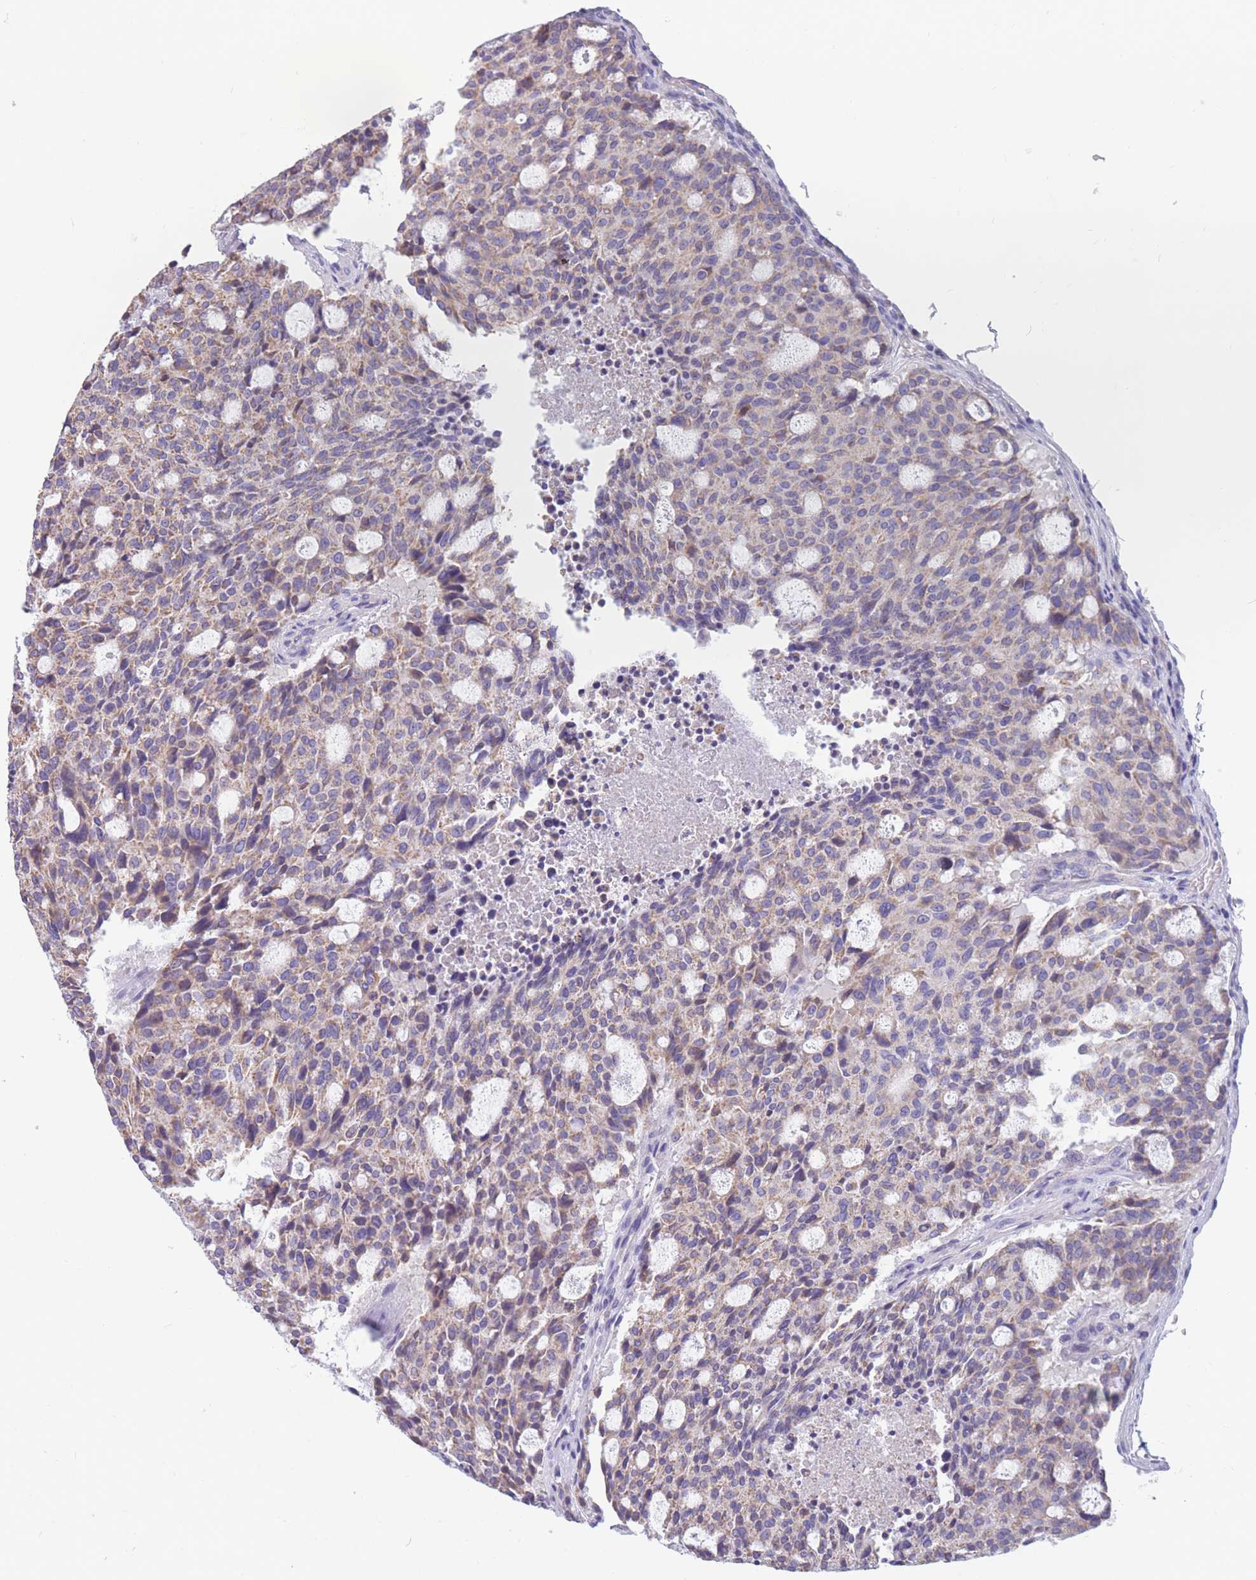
{"staining": {"intensity": "weak", "quantity": "25%-75%", "location": "cytoplasmic/membranous"}, "tissue": "carcinoid", "cell_type": "Tumor cells", "image_type": "cancer", "snomed": [{"axis": "morphology", "description": "Carcinoid, malignant, NOS"}, {"axis": "topography", "description": "Pancreas"}], "caption": "Protein staining shows weak cytoplasmic/membranous staining in about 25%-75% of tumor cells in malignant carcinoid.", "gene": "DHRS11", "patient": {"sex": "female", "age": 54}}